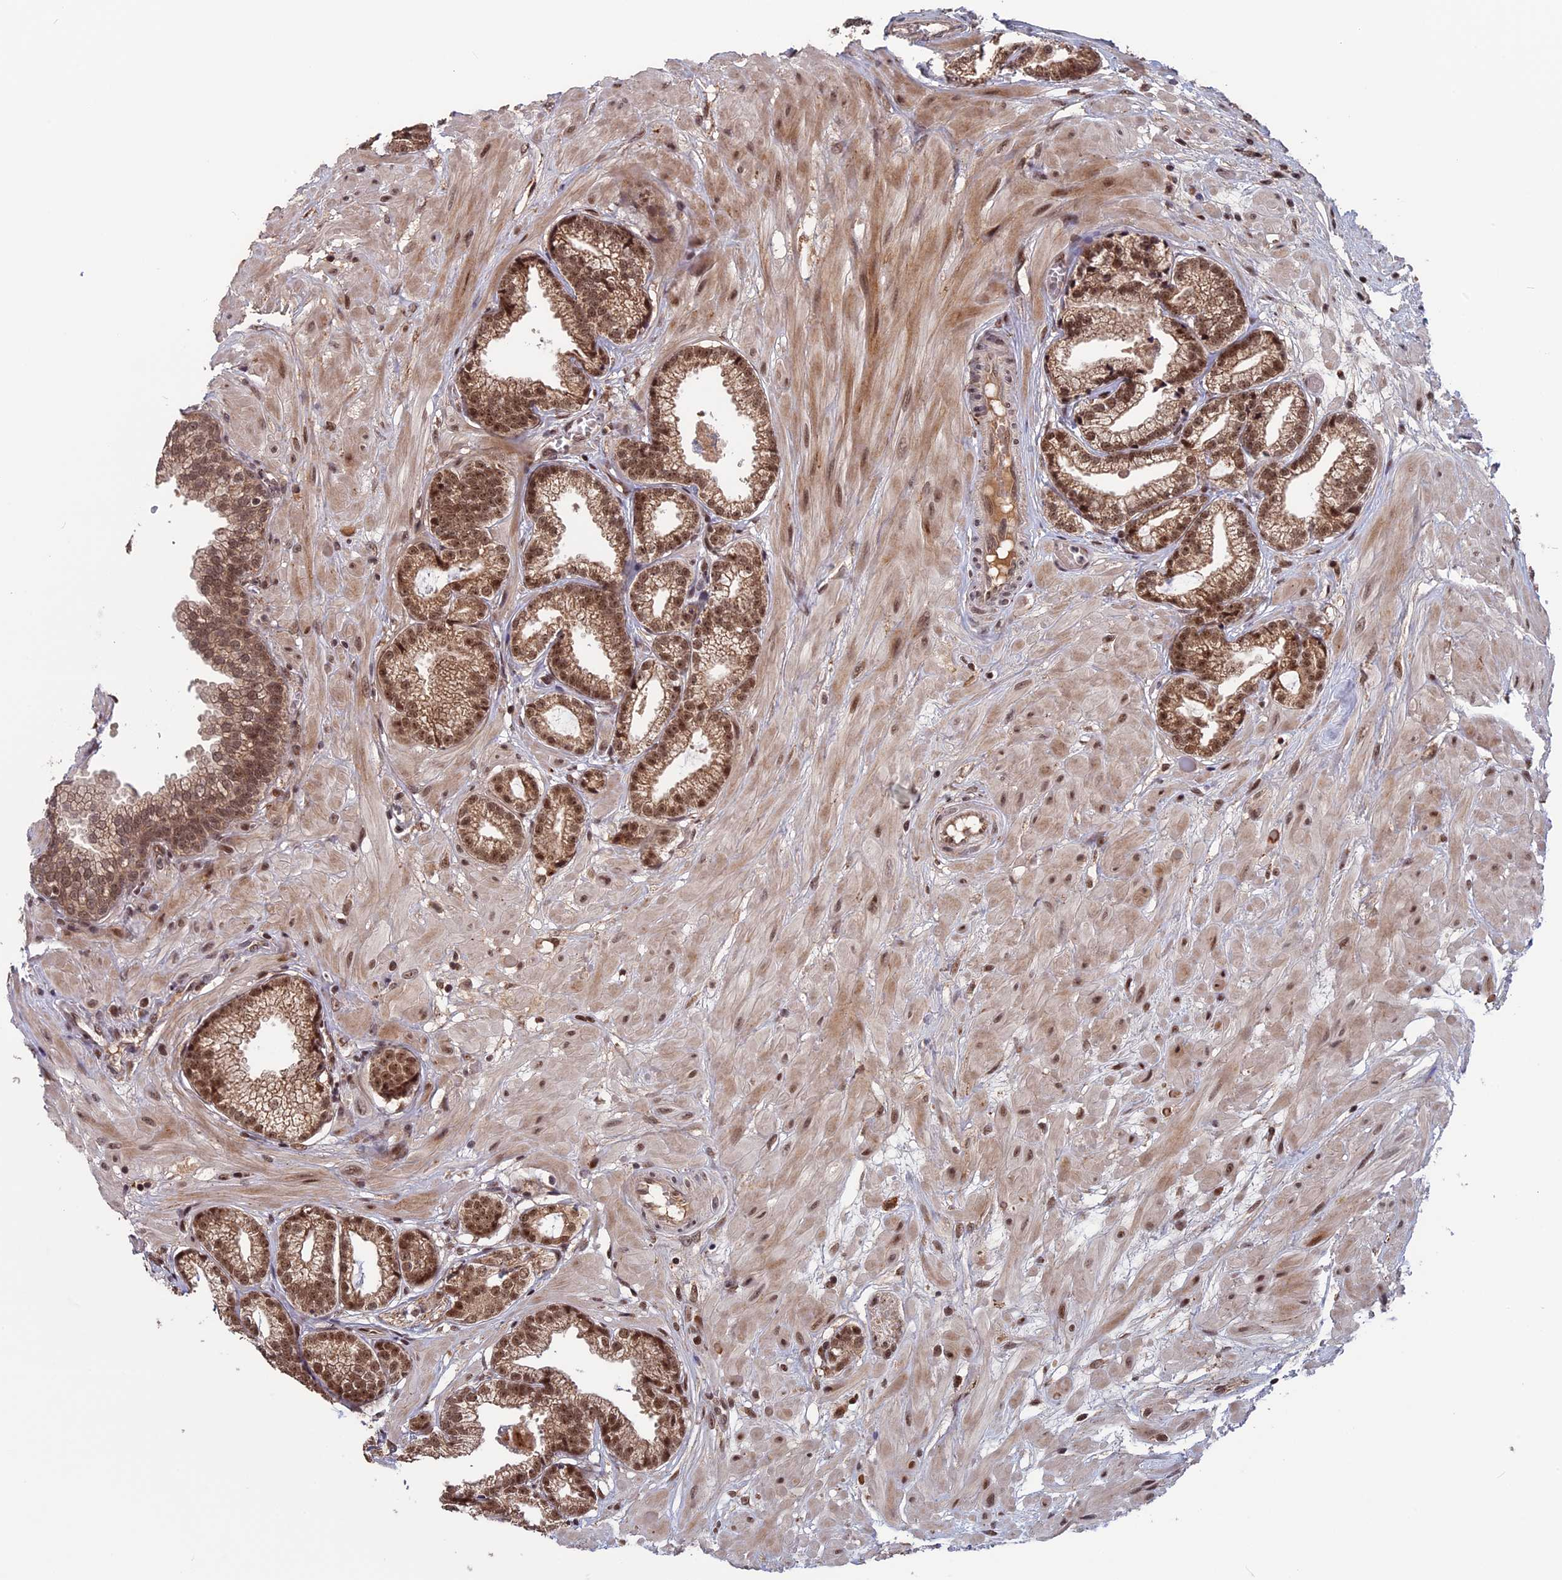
{"staining": {"intensity": "moderate", "quantity": ">75%", "location": "cytoplasmic/membranous,nuclear"}, "tissue": "prostate cancer", "cell_type": "Tumor cells", "image_type": "cancer", "snomed": [{"axis": "morphology", "description": "Adenocarcinoma, Low grade"}, {"axis": "topography", "description": "Prostate"}], "caption": "Brown immunohistochemical staining in low-grade adenocarcinoma (prostate) shows moderate cytoplasmic/membranous and nuclear positivity in about >75% of tumor cells.", "gene": "CACTIN", "patient": {"sex": "male", "age": 64}}